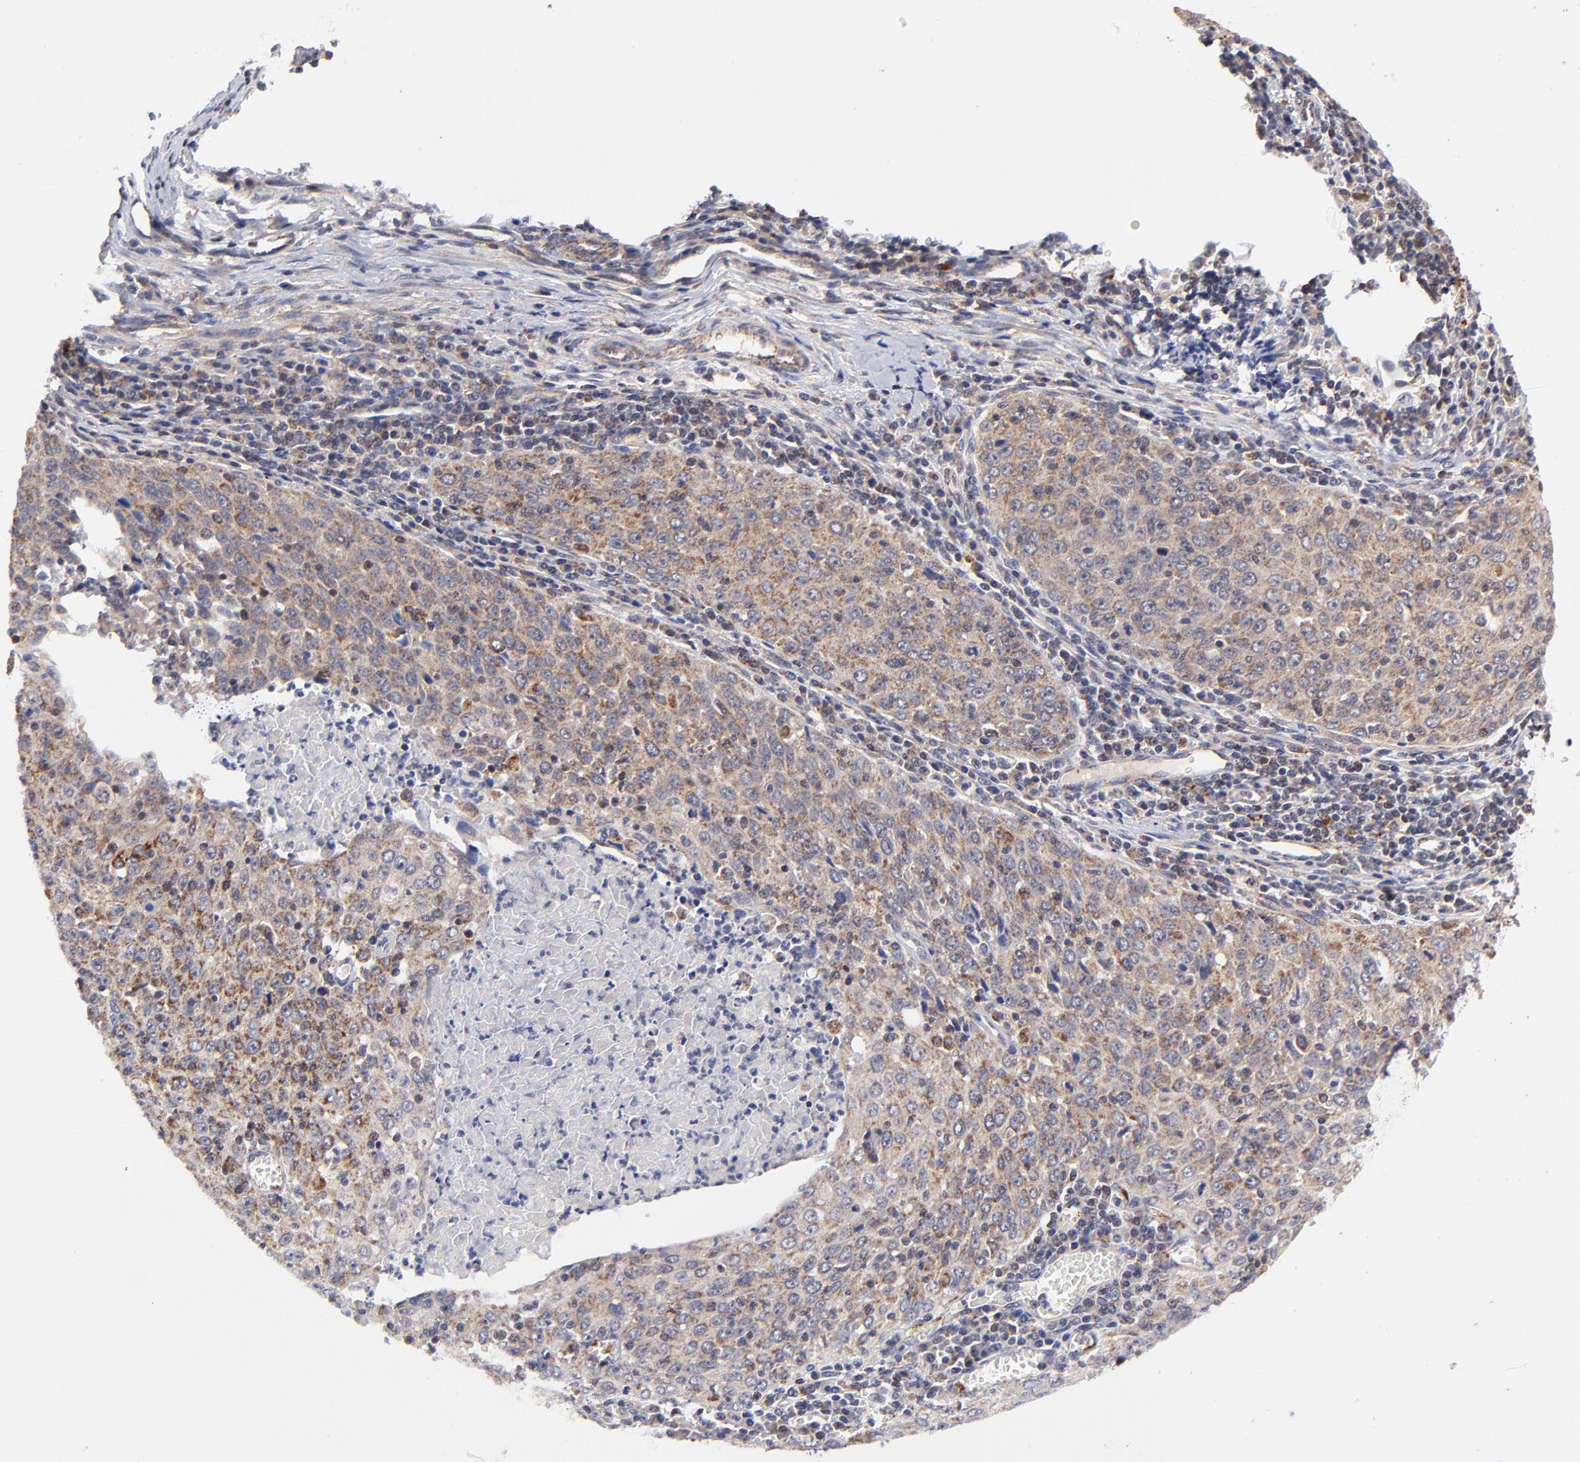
{"staining": {"intensity": "weak", "quantity": ">75%", "location": "cytoplasmic/membranous"}, "tissue": "cervical cancer", "cell_type": "Tumor cells", "image_type": "cancer", "snomed": [{"axis": "morphology", "description": "Squamous cell carcinoma, NOS"}, {"axis": "topography", "description": "Cervix"}], "caption": "Protein staining reveals weak cytoplasmic/membranous staining in approximately >75% of tumor cells in cervical cancer (squamous cell carcinoma).", "gene": "MAP2K7", "patient": {"sex": "female", "age": 27}}